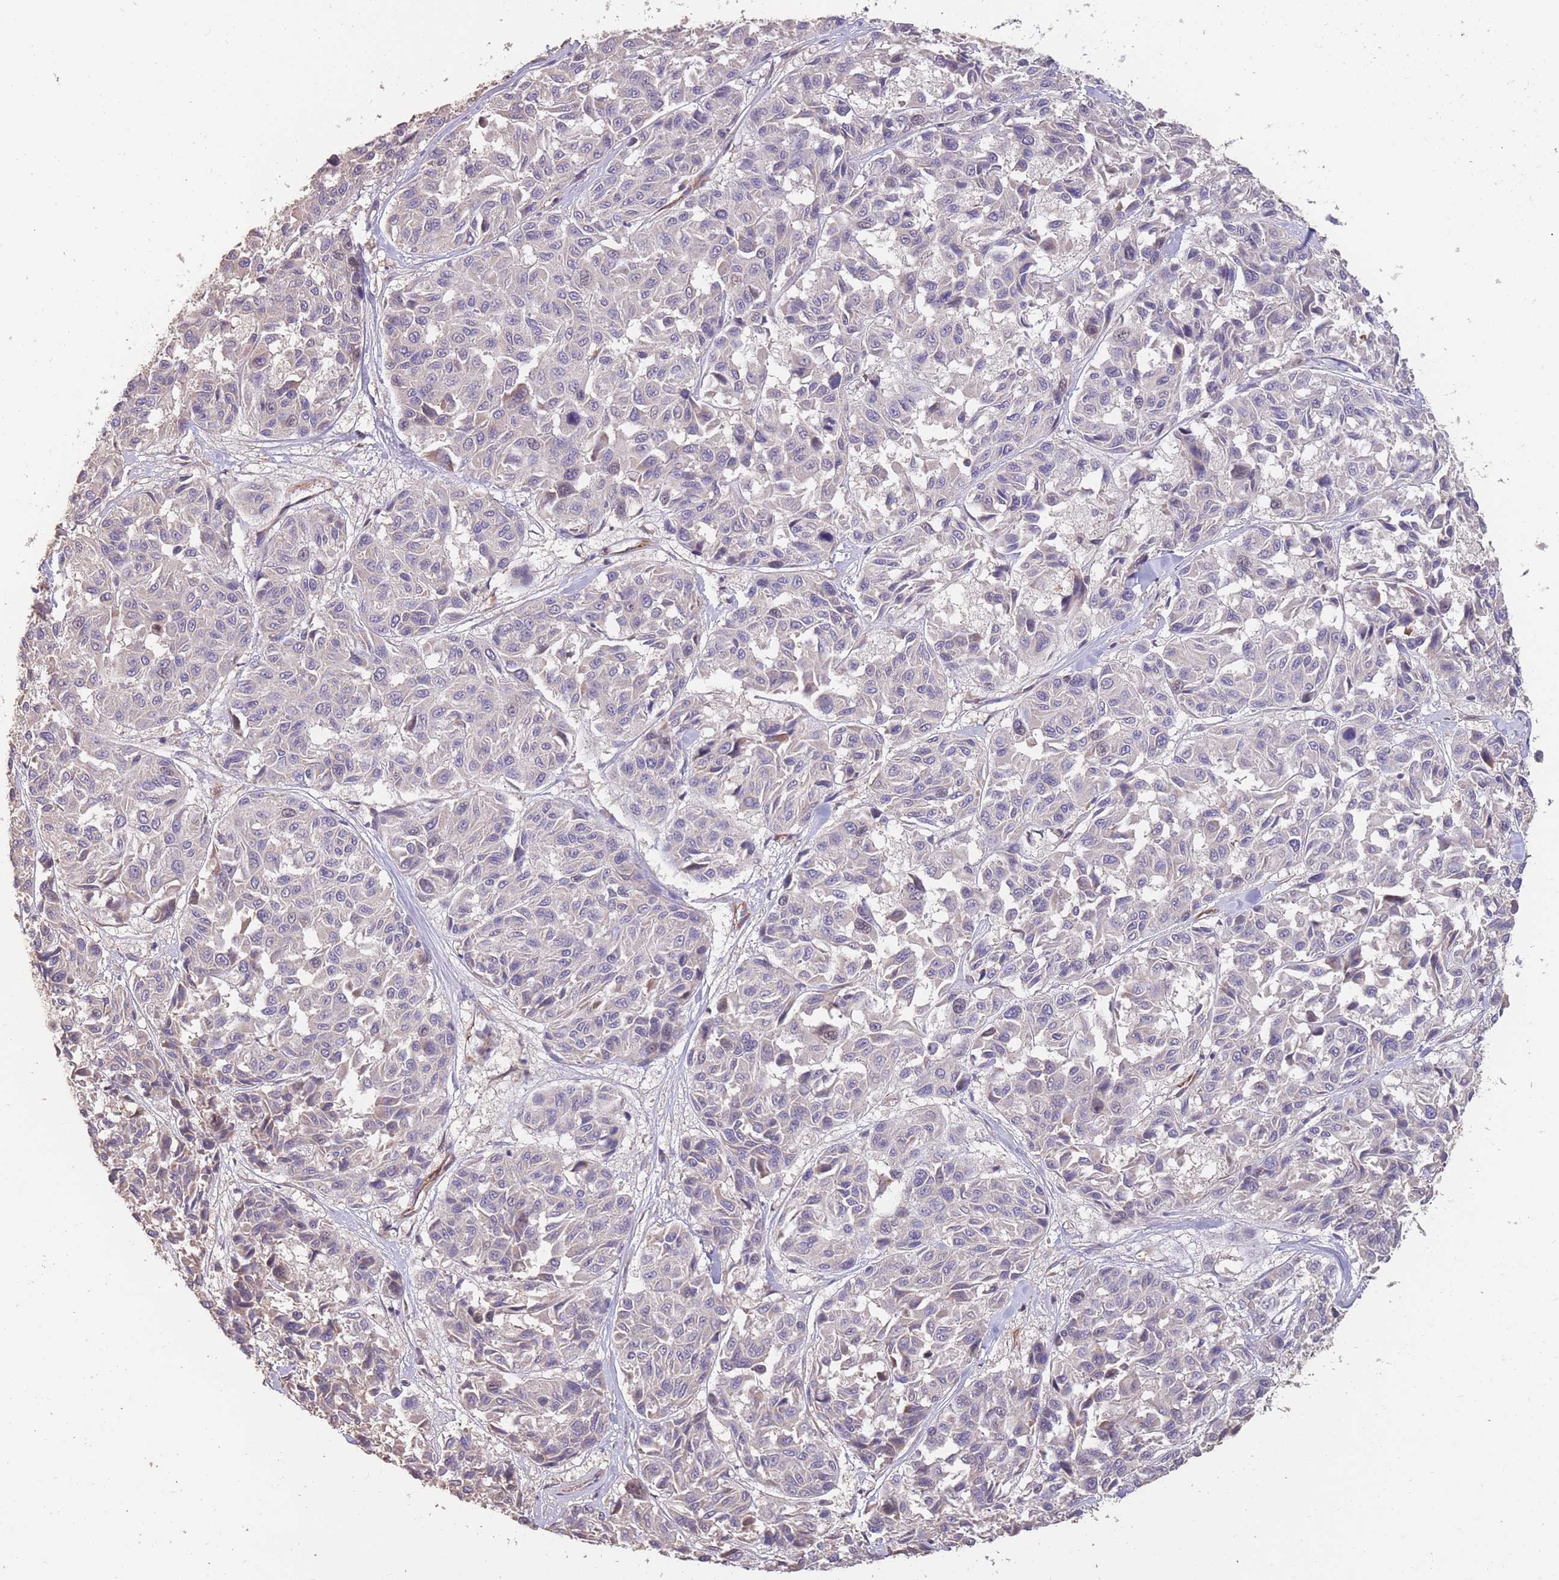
{"staining": {"intensity": "negative", "quantity": "none", "location": "none"}, "tissue": "melanoma", "cell_type": "Tumor cells", "image_type": "cancer", "snomed": [{"axis": "morphology", "description": "Malignant melanoma, NOS"}, {"axis": "topography", "description": "Skin"}], "caption": "Protein analysis of malignant melanoma displays no significant positivity in tumor cells.", "gene": "NLRC4", "patient": {"sex": "female", "age": 66}}